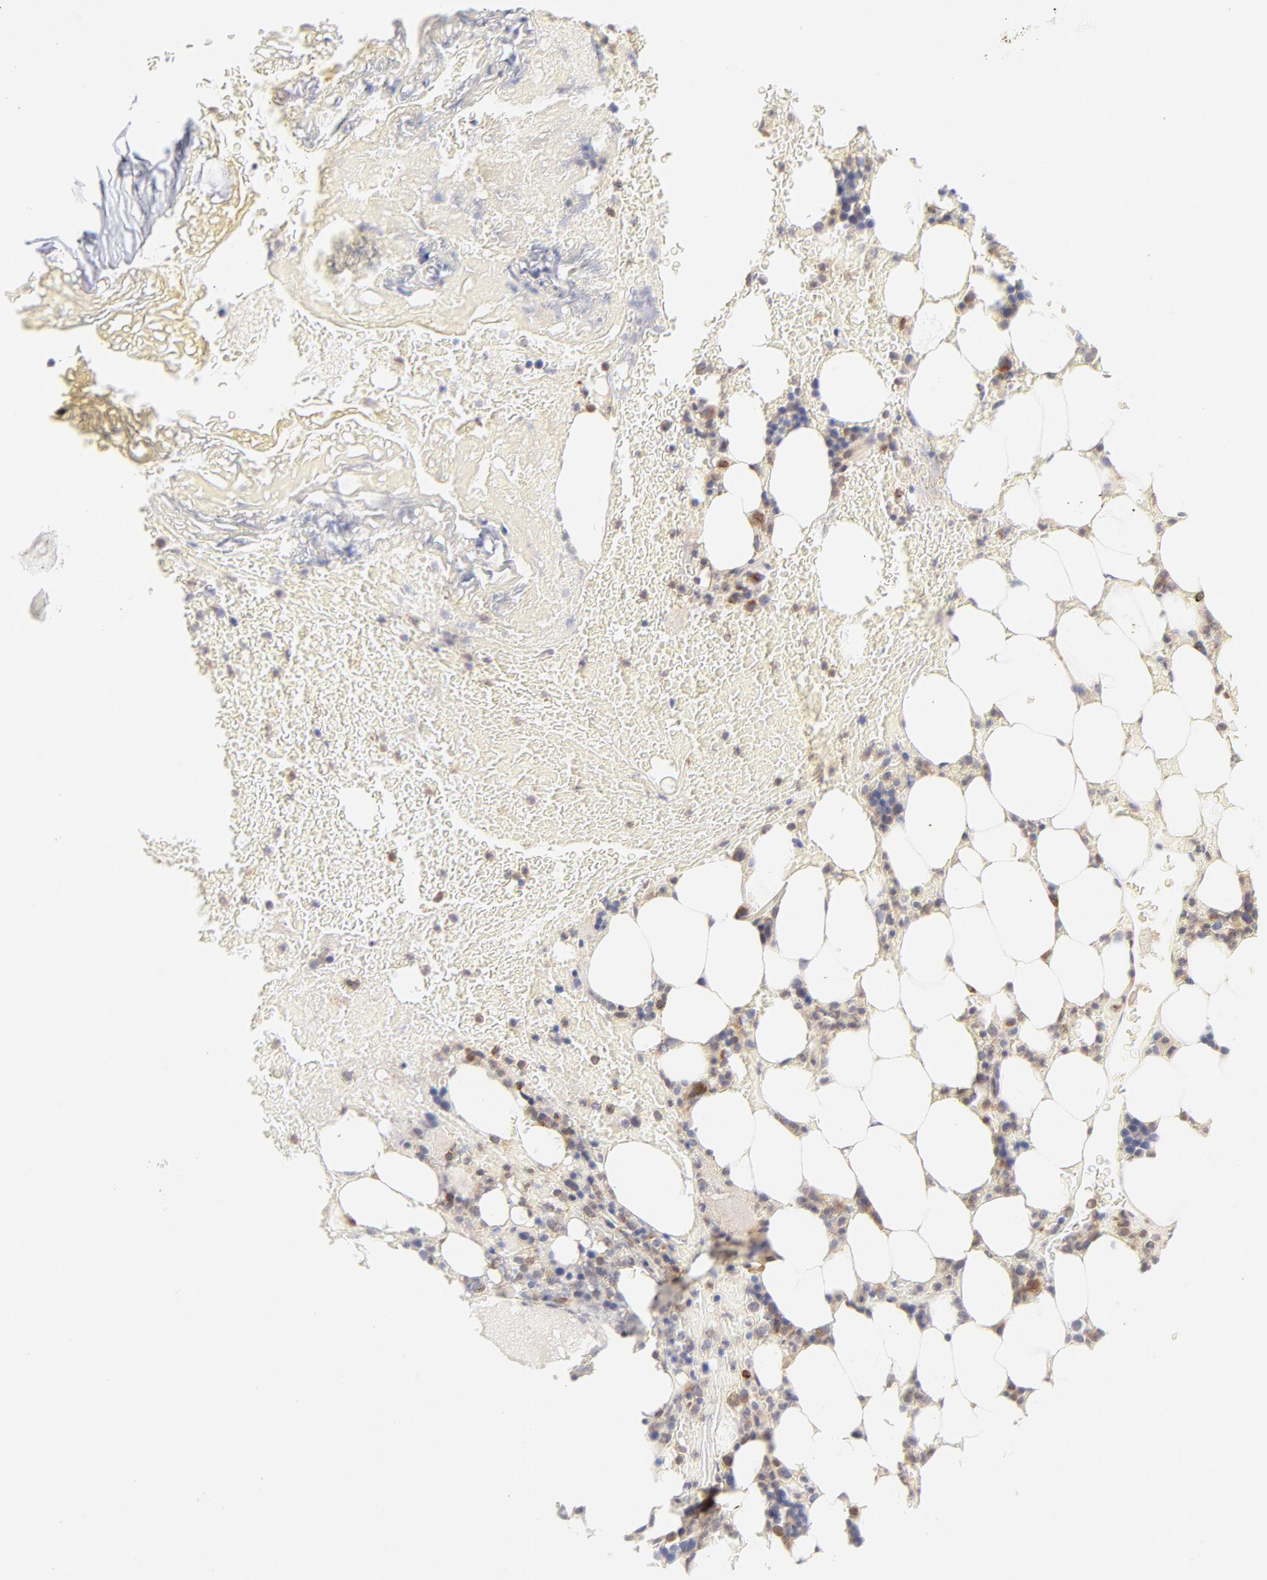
{"staining": {"intensity": "weak", "quantity": "25%-75%", "location": "cytoplasmic/membranous"}, "tissue": "bone marrow", "cell_type": "Hematopoietic cells", "image_type": "normal", "snomed": [{"axis": "morphology", "description": "Normal tissue, NOS"}, {"axis": "topography", "description": "Bone marrow"}], "caption": "Protein staining of normal bone marrow reveals weak cytoplasmic/membranous expression in about 25%-75% of hematopoietic cells.", "gene": "RPS6KA1", "patient": {"sex": "female", "age": 73}}